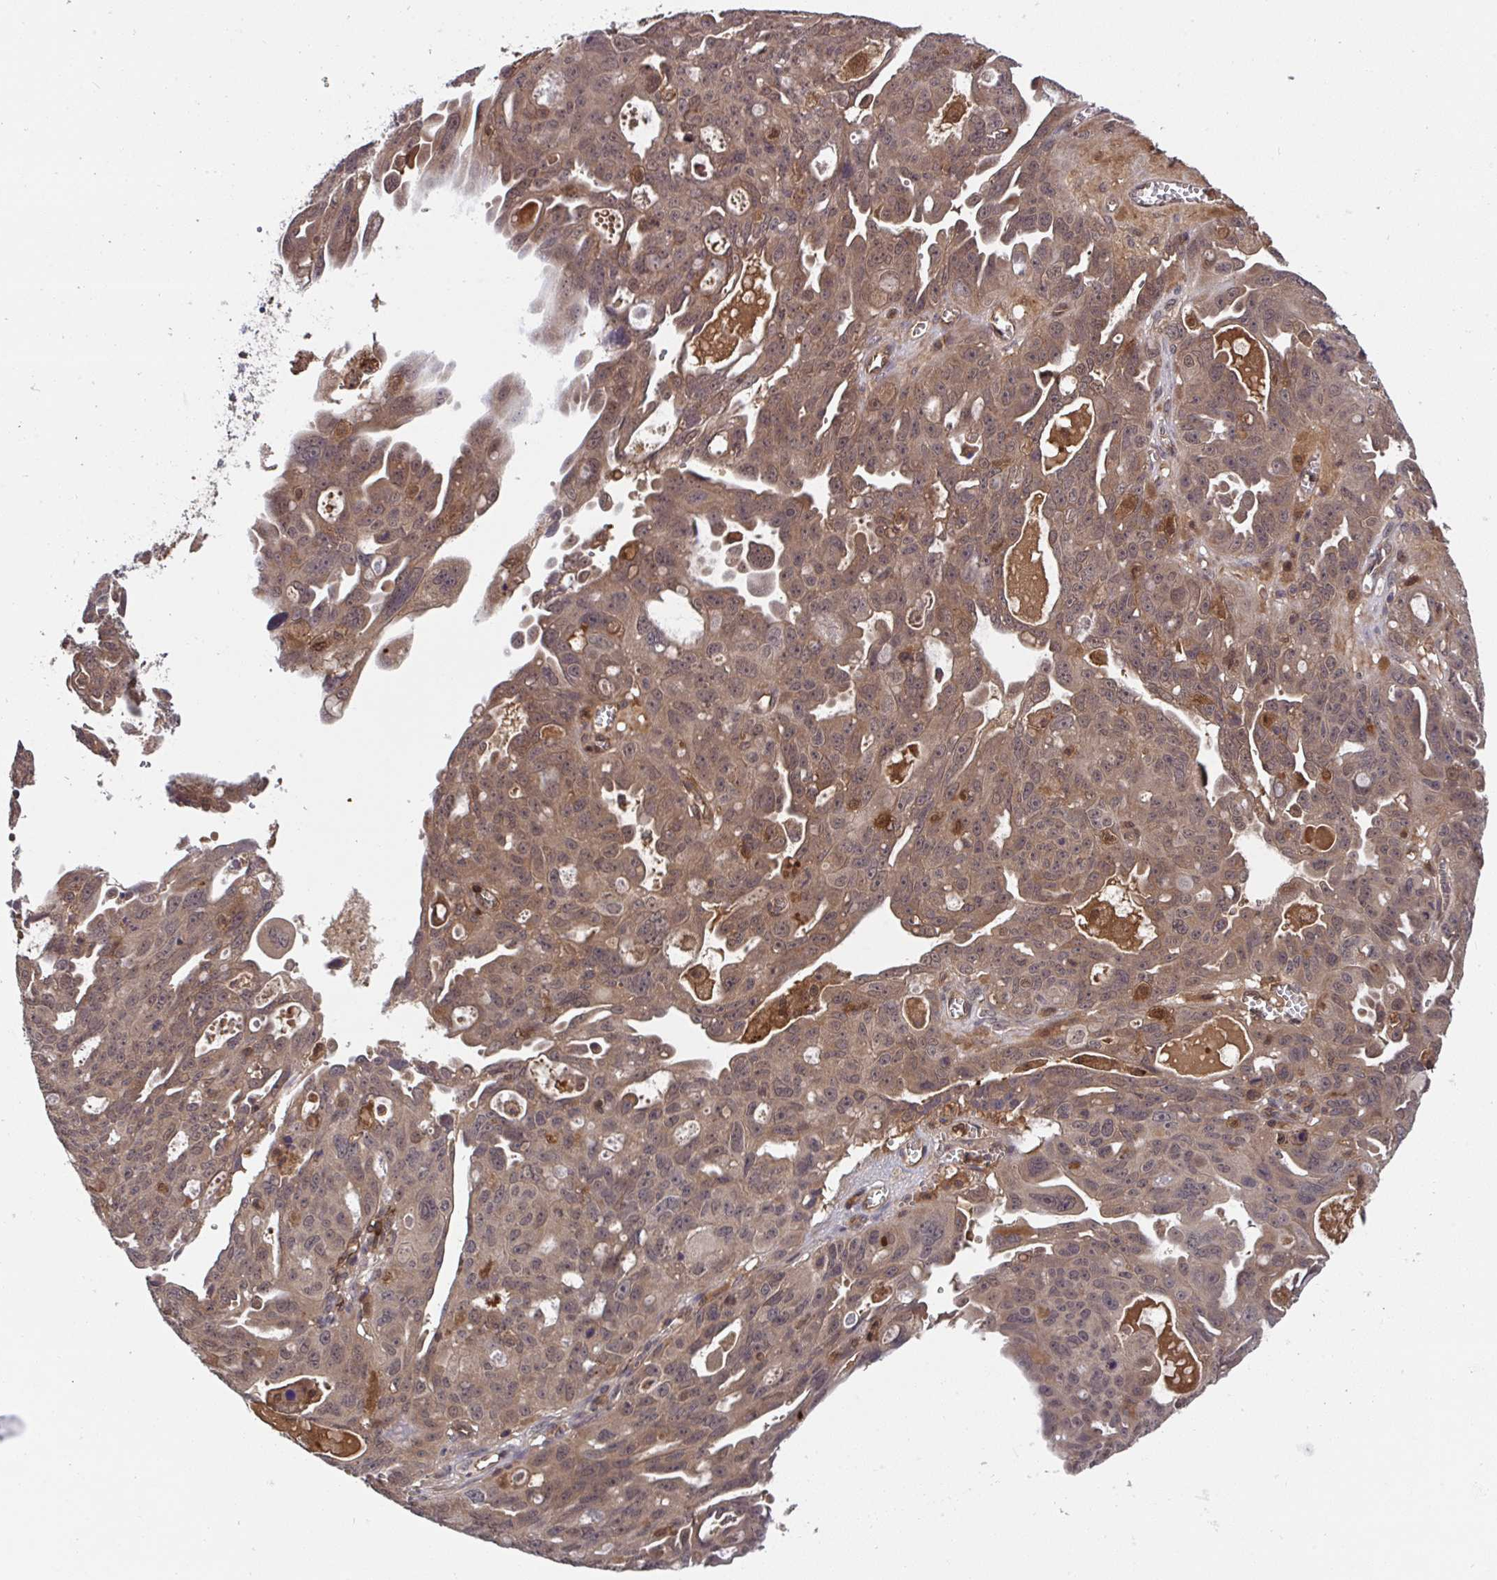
{"staining": {"intensity": "moderate", "quantity": ">75%", "location": "cytoplasmic/membranous,nuclear"}, "tissue": "ovarian cancer", "cell_type": "Tumor cells", "image_type": "cancer", "snomed": [{"axis": "morphology", "description": "Carcinoma, endometroid"}, {"axis": "topography", "description": "Ovary"}], "caption": "This is an image of IHC staining of endometroid carcinoma (ovarian), which shows moderate positivity in the cytoplasmic/membranous and nuclear of tumor cells.", "gene": "TIGAR", "patient": {"sex": "female", "age": 70}}